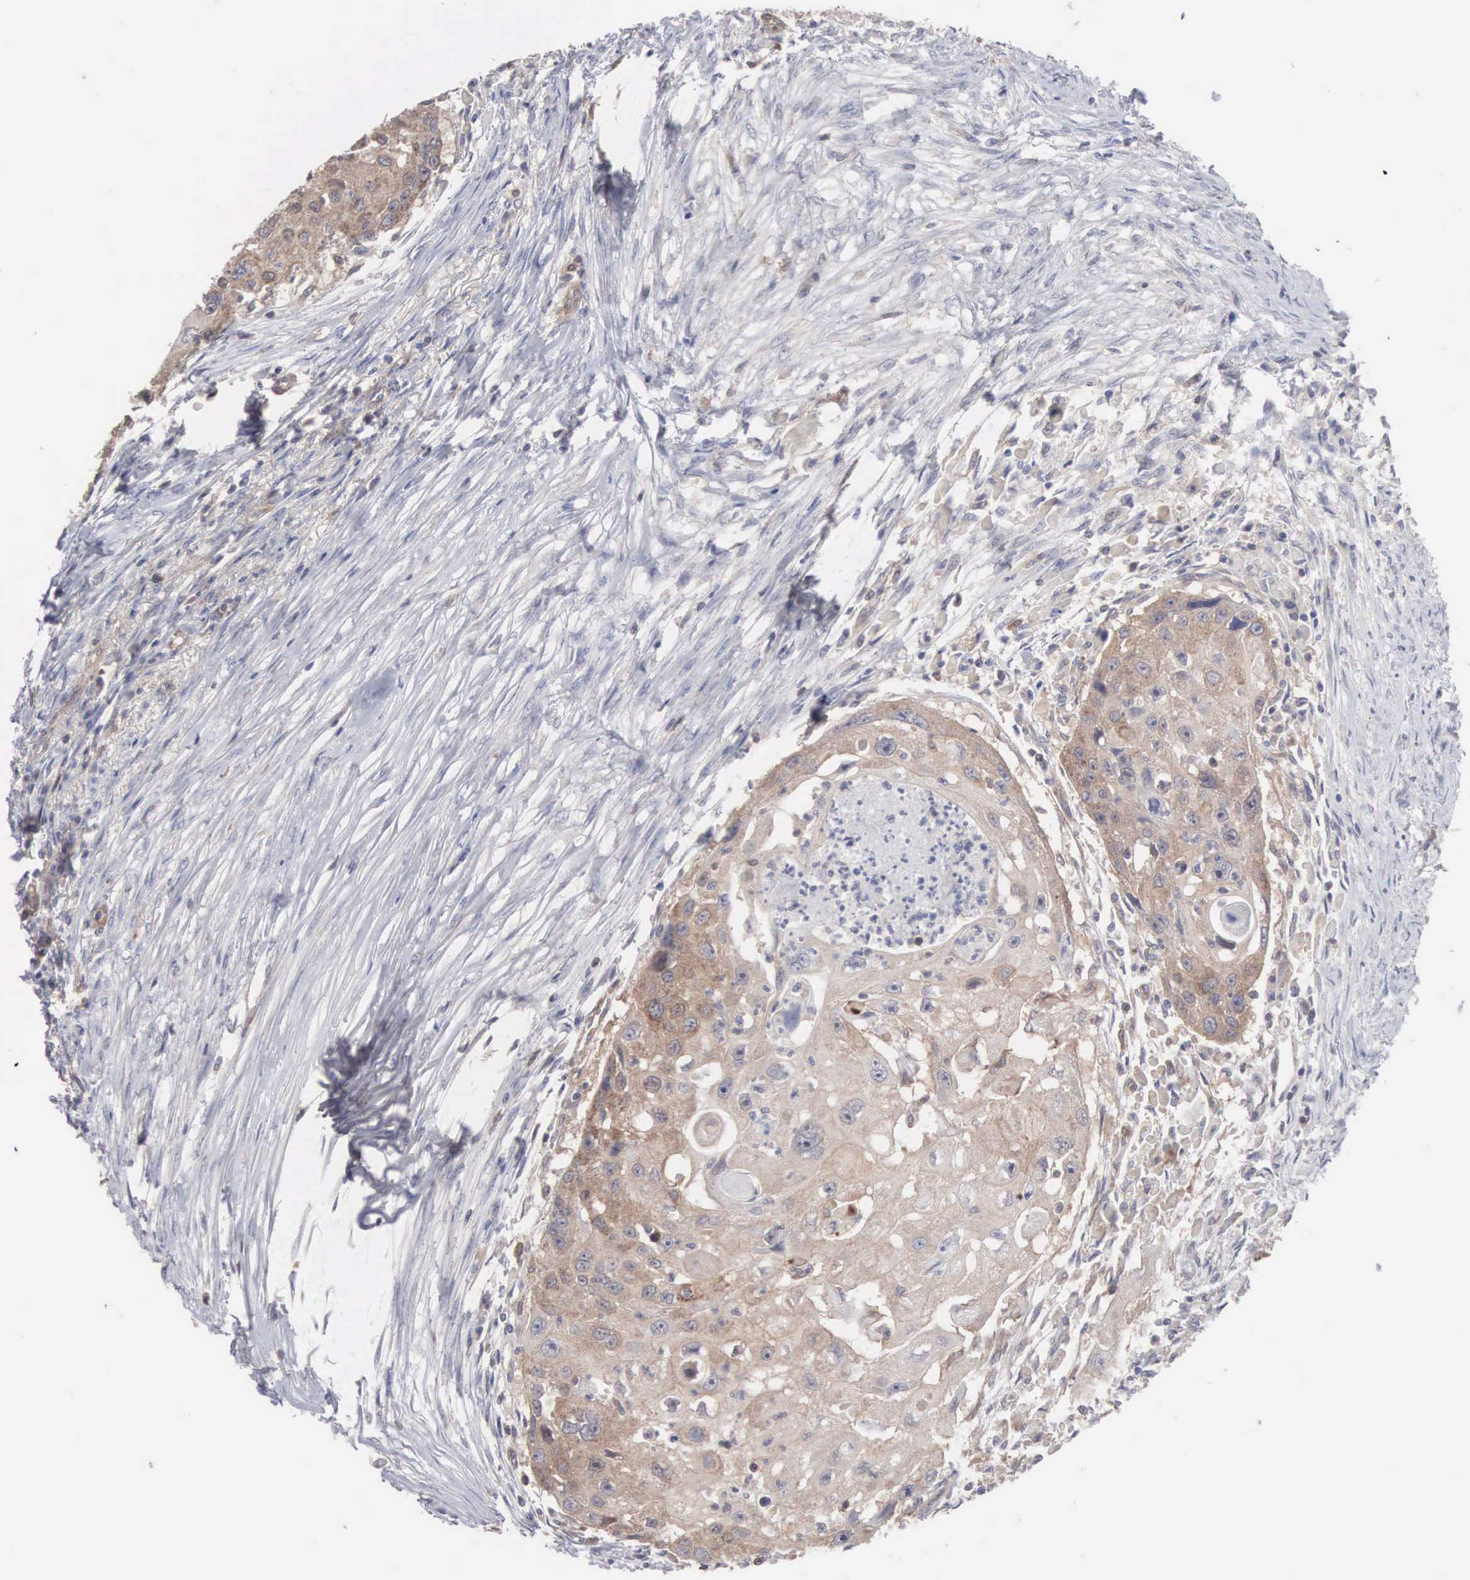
{"staining": {"intensity": "weak", "quantity": ">75%", "location": "cytoplasmic/membranous"}, "tissue": "head and neck cancer", "cell_type": "Tumor cells", "image_type": "cancer", "snomed": [{"axis": "morphology", "description": "Squamous cell carcinoma, NOS"}, {"axis": "topography", "description": "Head-Neck"}], "caption": "Immunohistochemical staining of human head and neck cancer demonstrates weak cytoplasmic/membranous protein staining in about >75% of tumor cells.", "gene": "MTHFD1", "patient": {"sex": "male", "age": 64}}